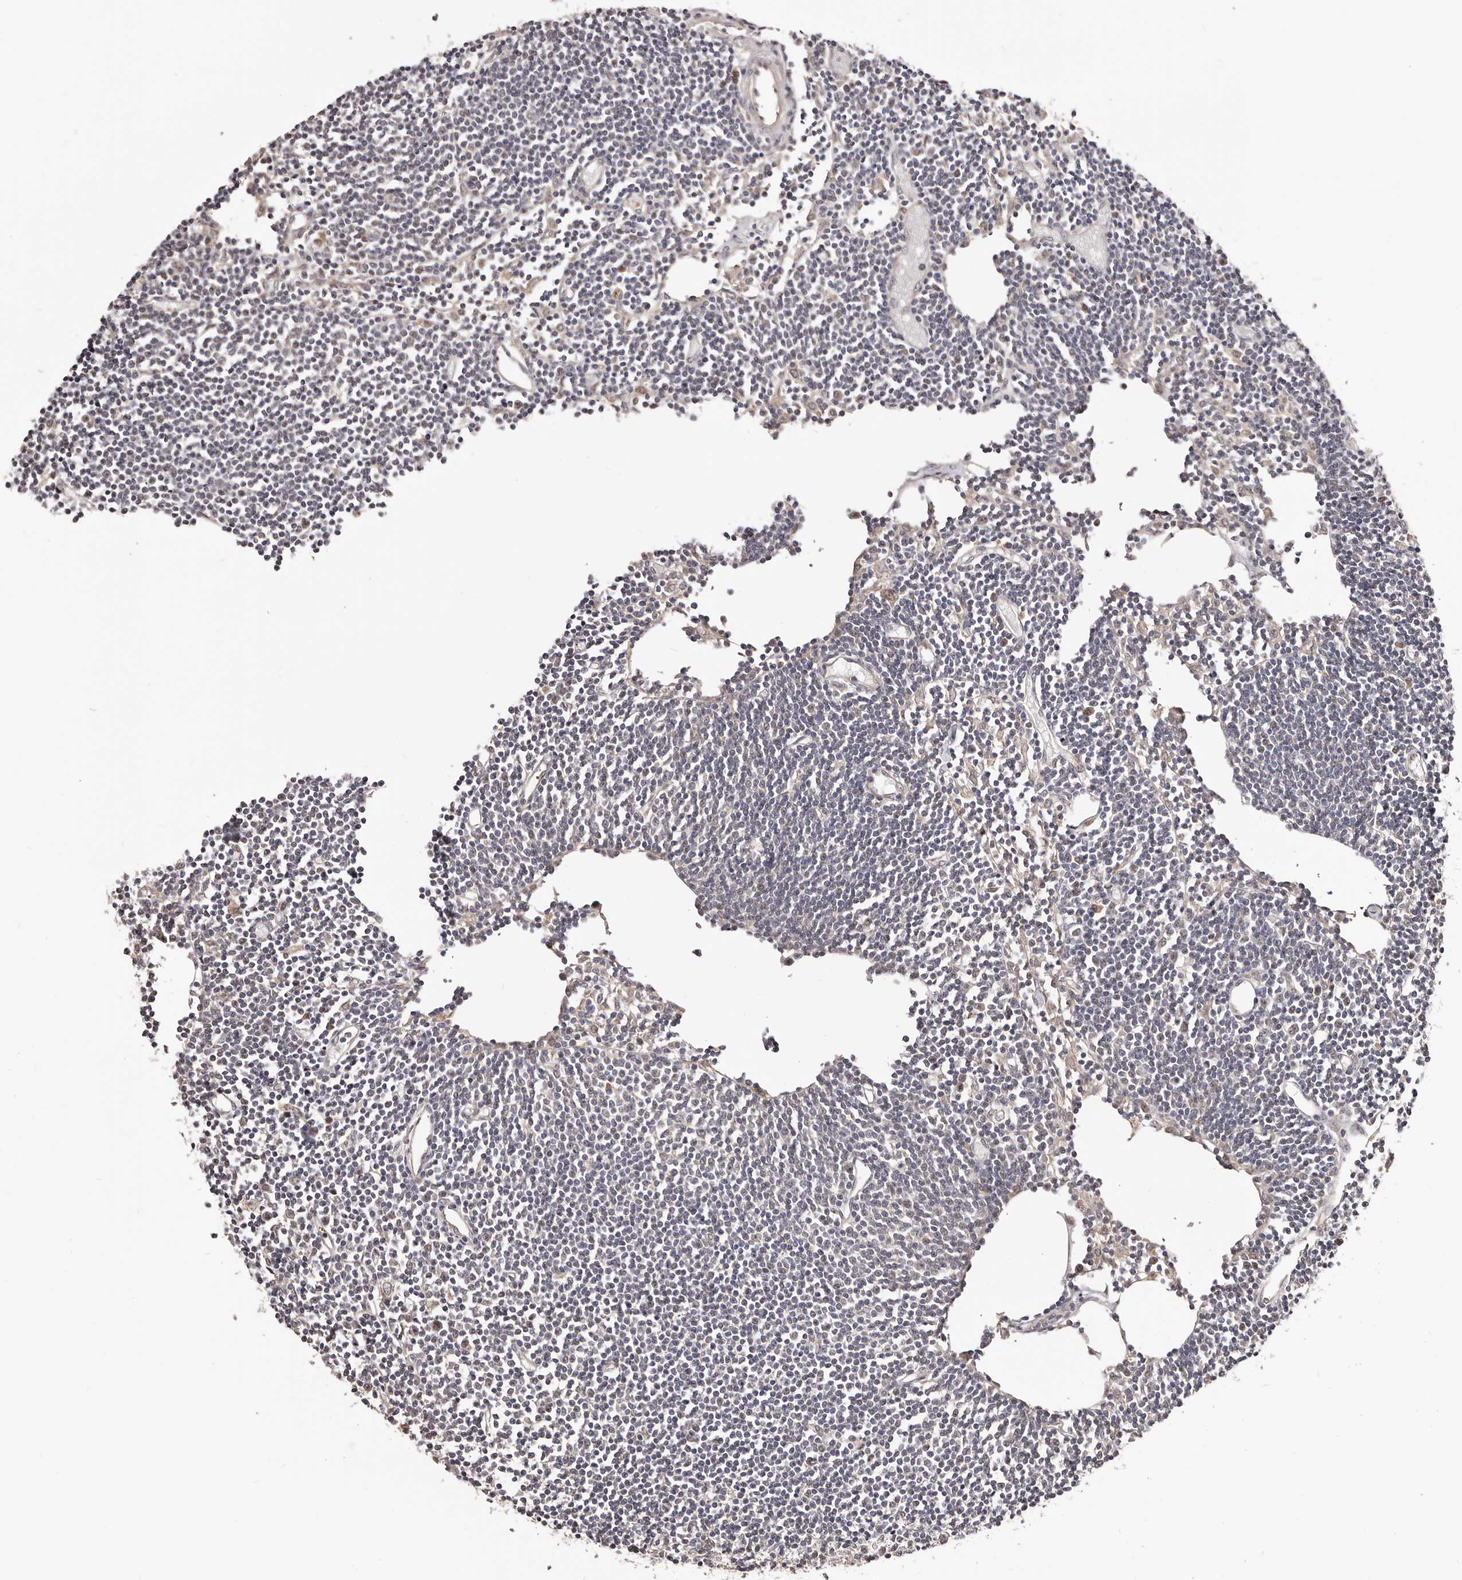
{"staining": {"intensity": "negative", "quantity": "none", "location": "none"}, "tissue": "lymph node", "cell_type": "Germinal center cells", "image_type": "normal", "snomed": [{"axis": "morphology", "description": "Normal tissue, NOS"}, {"axis": "topography", "description": "Lymph node"}], "caption": "Lymph node was stained to show a protein in brown. There is no significant positivity in germinal center cells. (Stains: DAB immunohistochemistry (IHC) with hematoxylin counter stain, Microscopy: brightfield microscopy at high magnification).", "gene": "NOL12", "patient": {"sex": "female", "age": 11}}